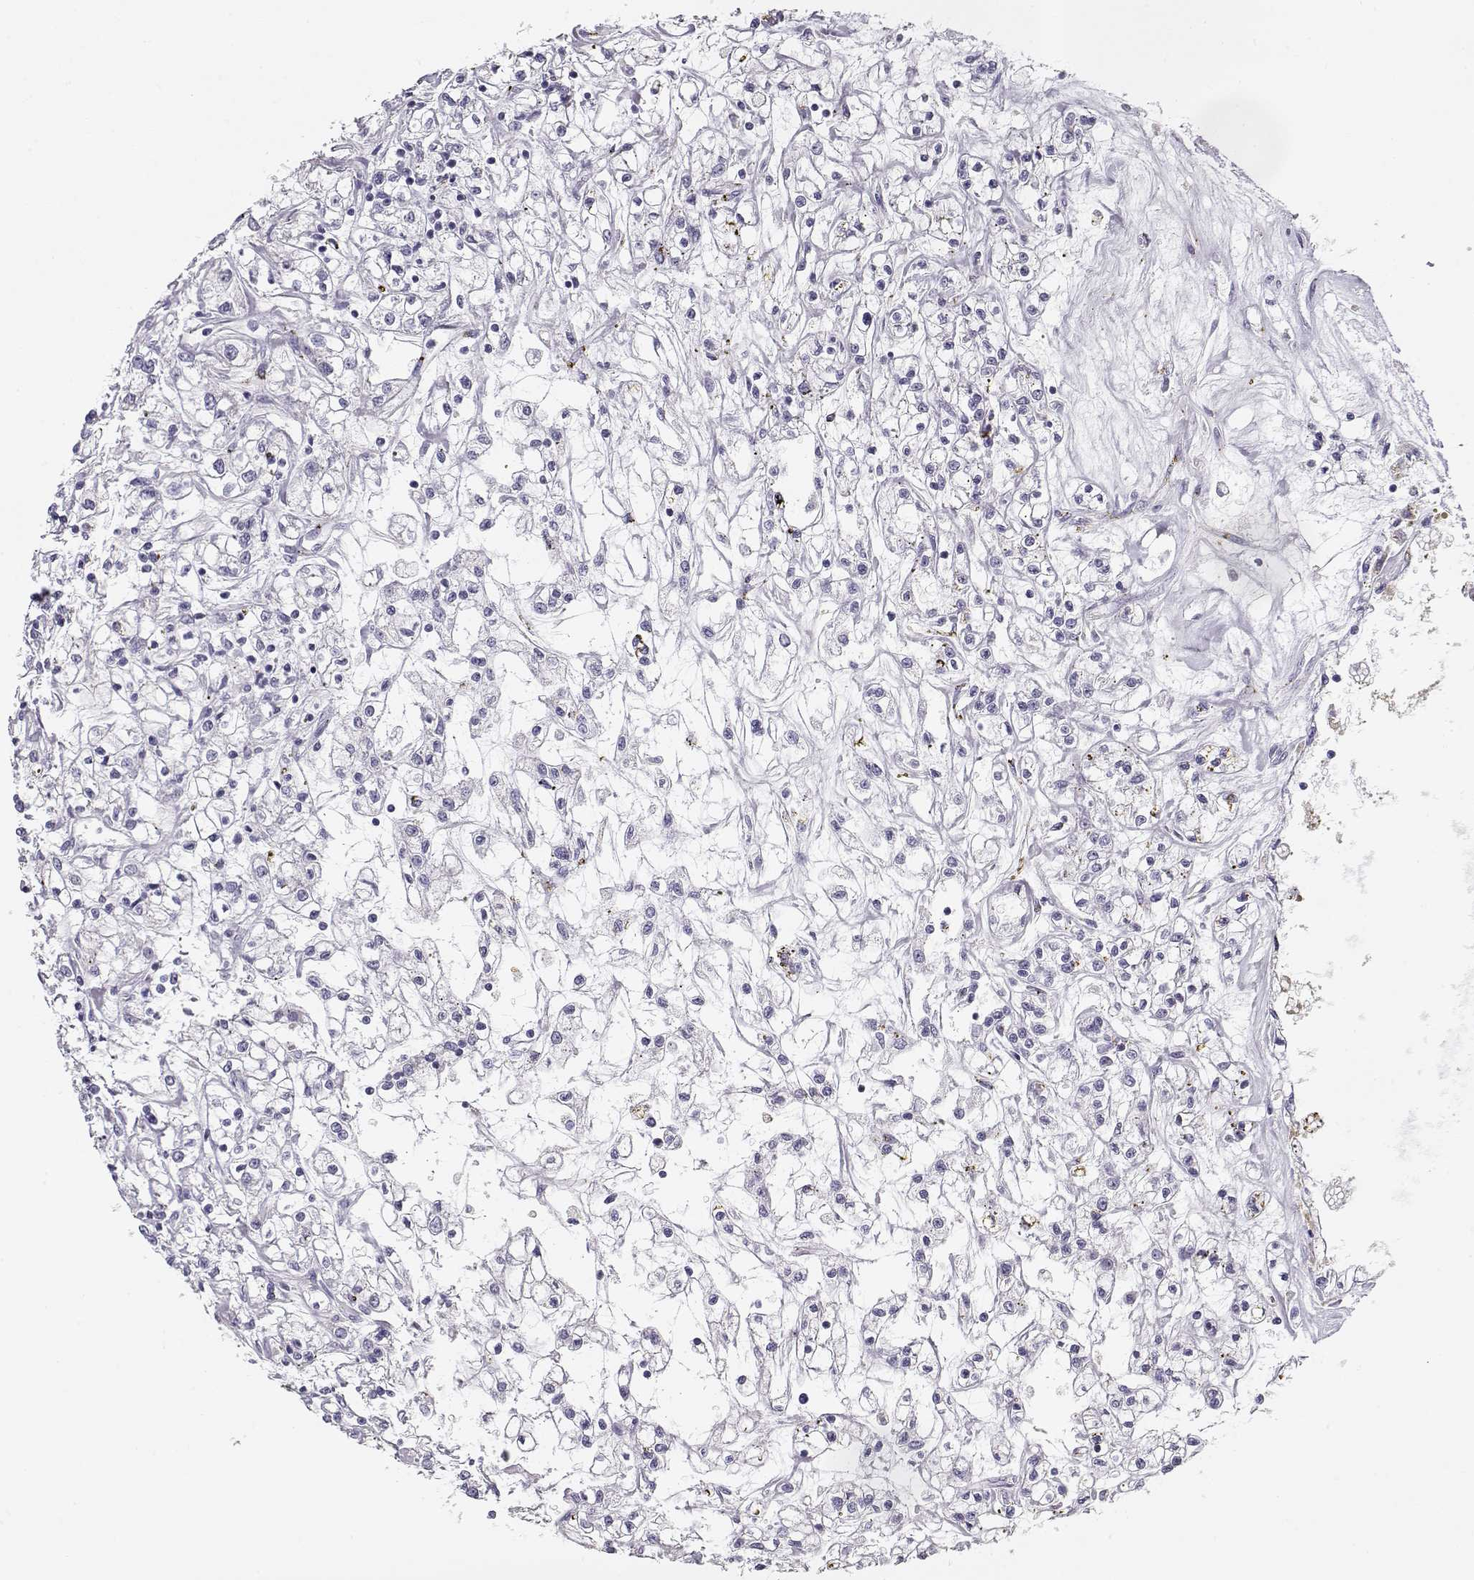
{"staining": {"intensity": "negative", "quantity": "none", "location": "none"}, "tissue": "renal cancer", "cell_type": "Tumor cells", "image_type": "cancer", "snomed": [{"axis": "morphology", "description": "Adenocarcinoma, NOS"}, {"axis": "topography", "description": "Kidney"}], "caption": "An immunohistochemistry photomicrograph of renal adenocarcinoma is shown. There is no staining in tumor cells of renal adenocarcinoma.", "gene": "GLIPR1L2", "patient": {"sex": "female", "age": 59}}